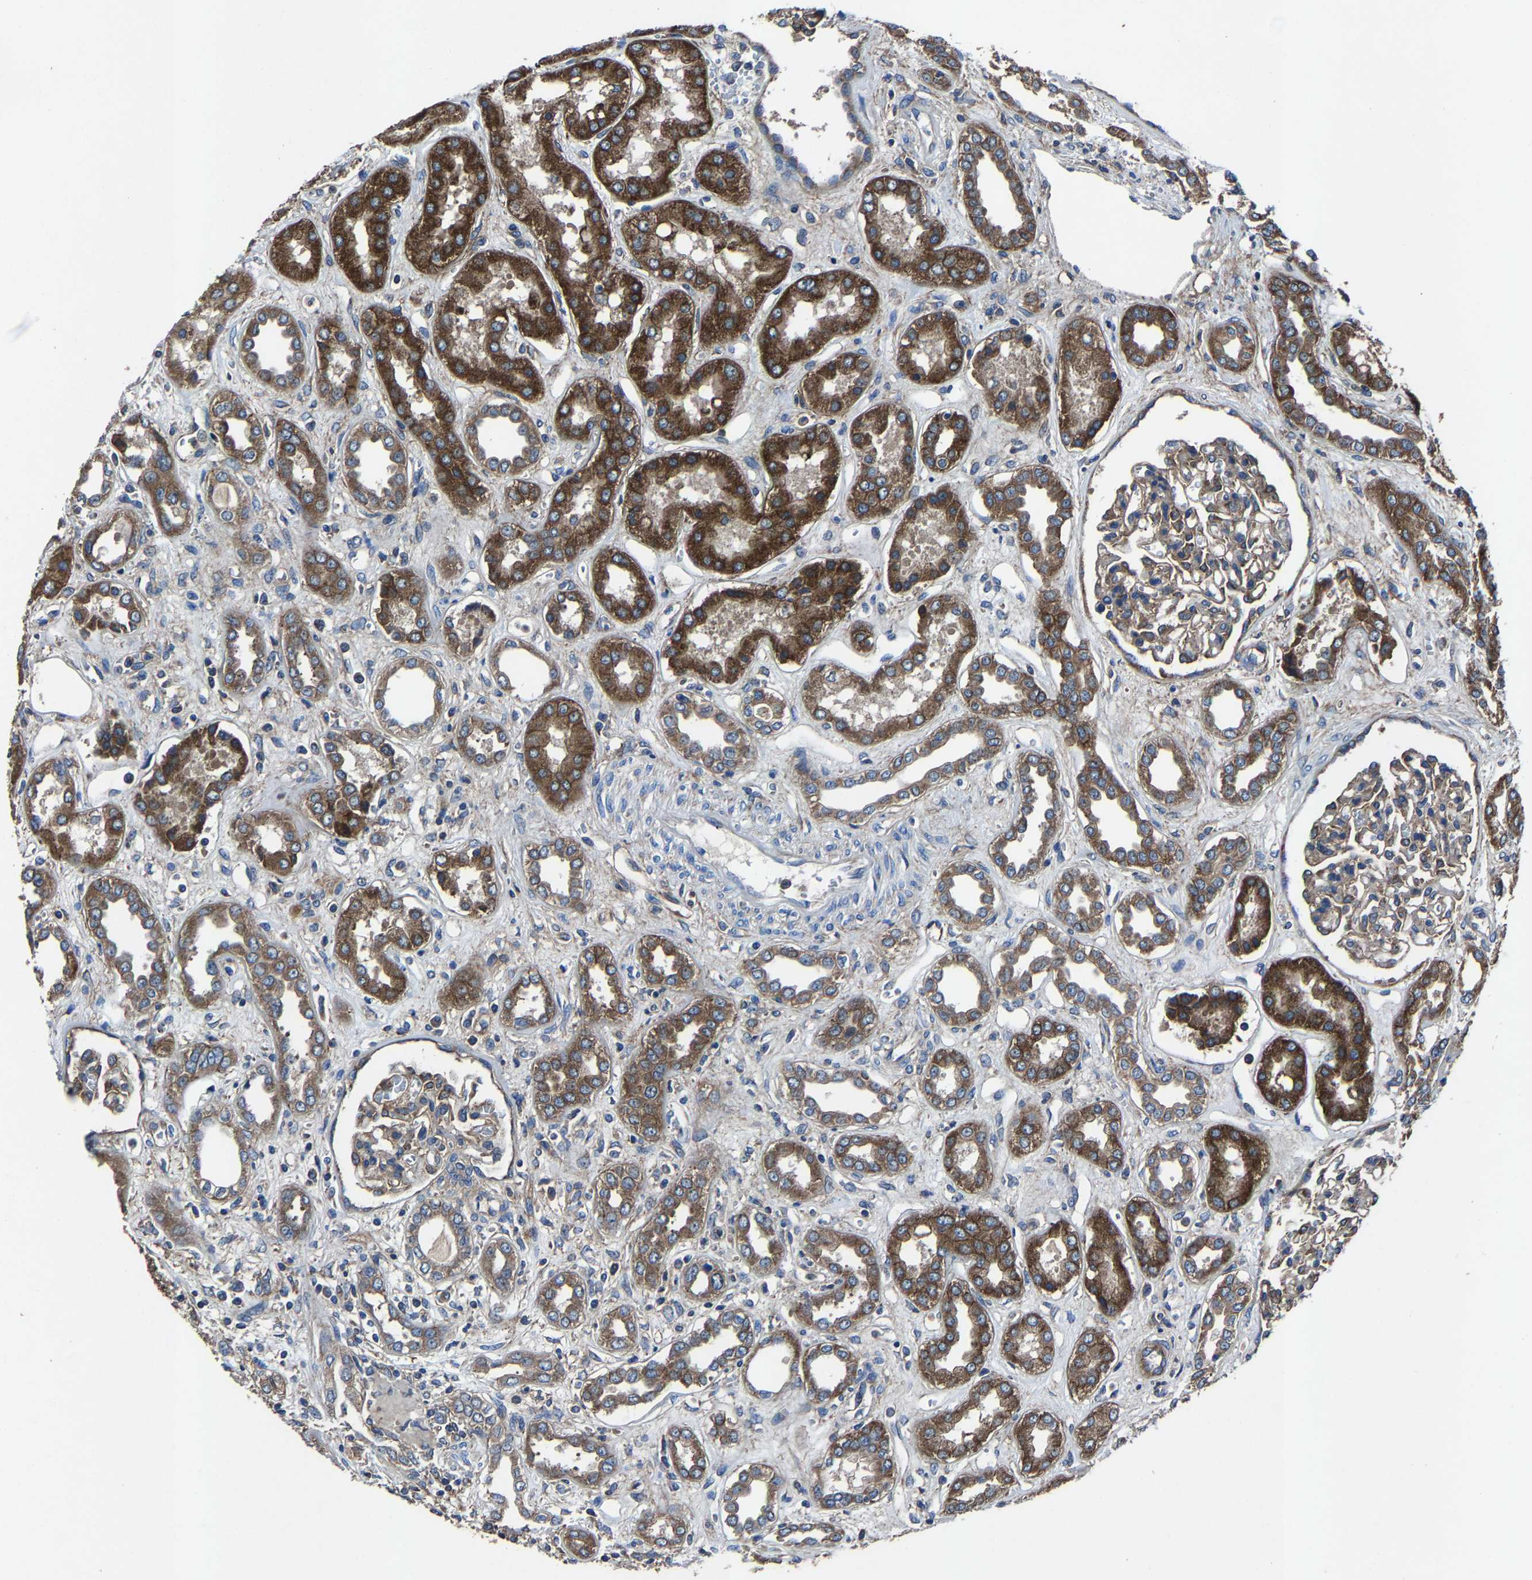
{"staining": {"intensity": "moderate", "quantity": "25%-75%", "location": "cytoplasmic/membranous"}, "tissue": "kidney", "cell_type": "Cells in glomeruli", "image_type": "normal", "snomed": [{"axis": "morphology", "description": "Normal tissue, NOS"}, {"axis": "topography", "description": "Kidney"}], "caption": "Immunohistochemical staining of normal kidney exhibits 25%-75% levels of moderate cytoplasmic/membranous protein staining in about 25%-75% of cells in glomeruli. Using DAB (brown) and hematoxylin (blue) stains, captured at high magnification using brightfield microscopy.", "gene": "KIAA1958", "patient": {"sex": "male", "age": 59}}